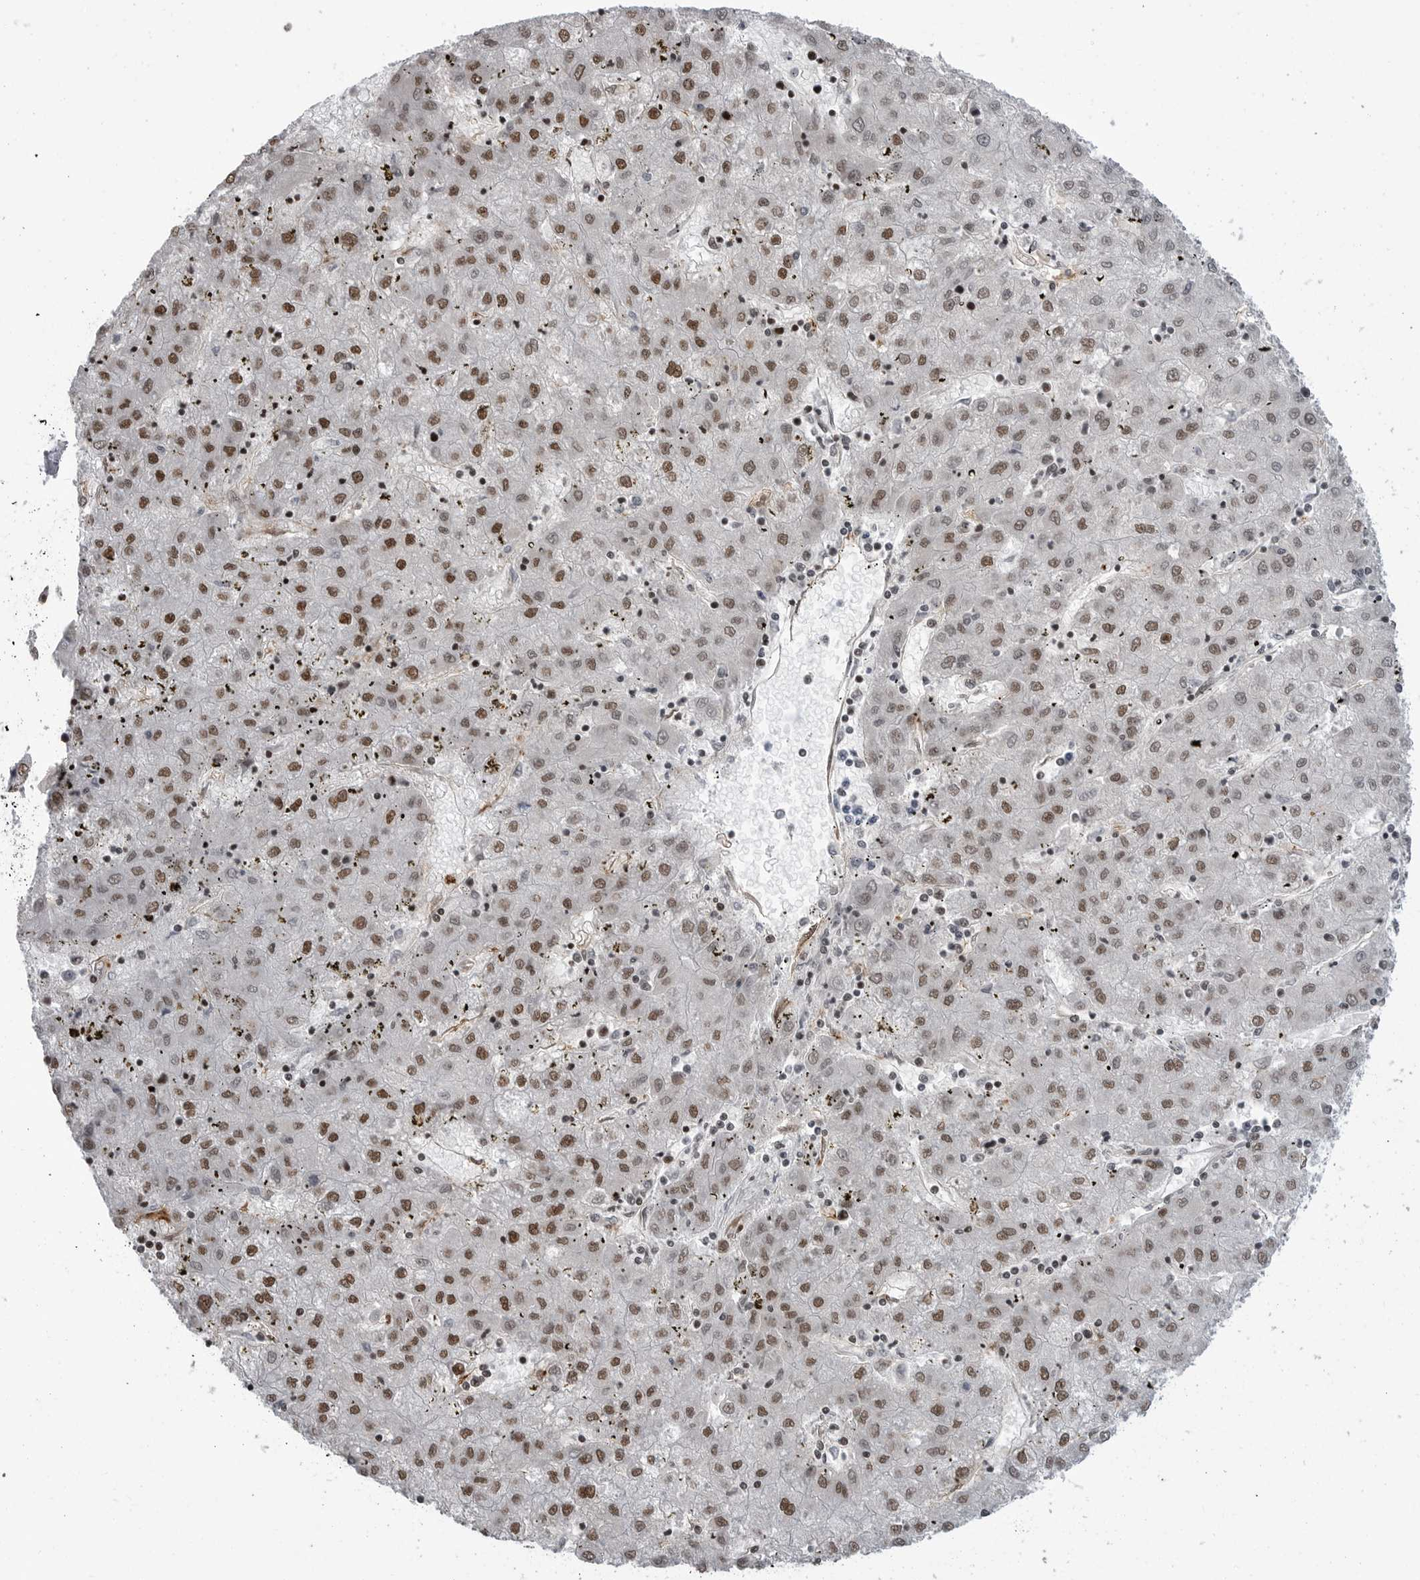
{"staining": {"intensity": "moderate", "quantity": ">75%", "location": "nuclear"}, "tissue": "liver cancer", "cell_type": "Tumor cells", "image_type": "cancer", "snomed": [{"axis": "morphology", "description": "Carcinoma, Hepatocellular, NOS"}, {"axis": "topography", "description": "Liver"}], "caption": "DAB (3,3'-diaminobenzidine) immunohistochemical staining of human hepatocellular carcinoma (liver) displays moderate nuclear protein expression in about >75% of tumor cells. Nuclei are stained in blue.", "gene": "RNF26", "patient": {"sex": "male", "age": 72}}